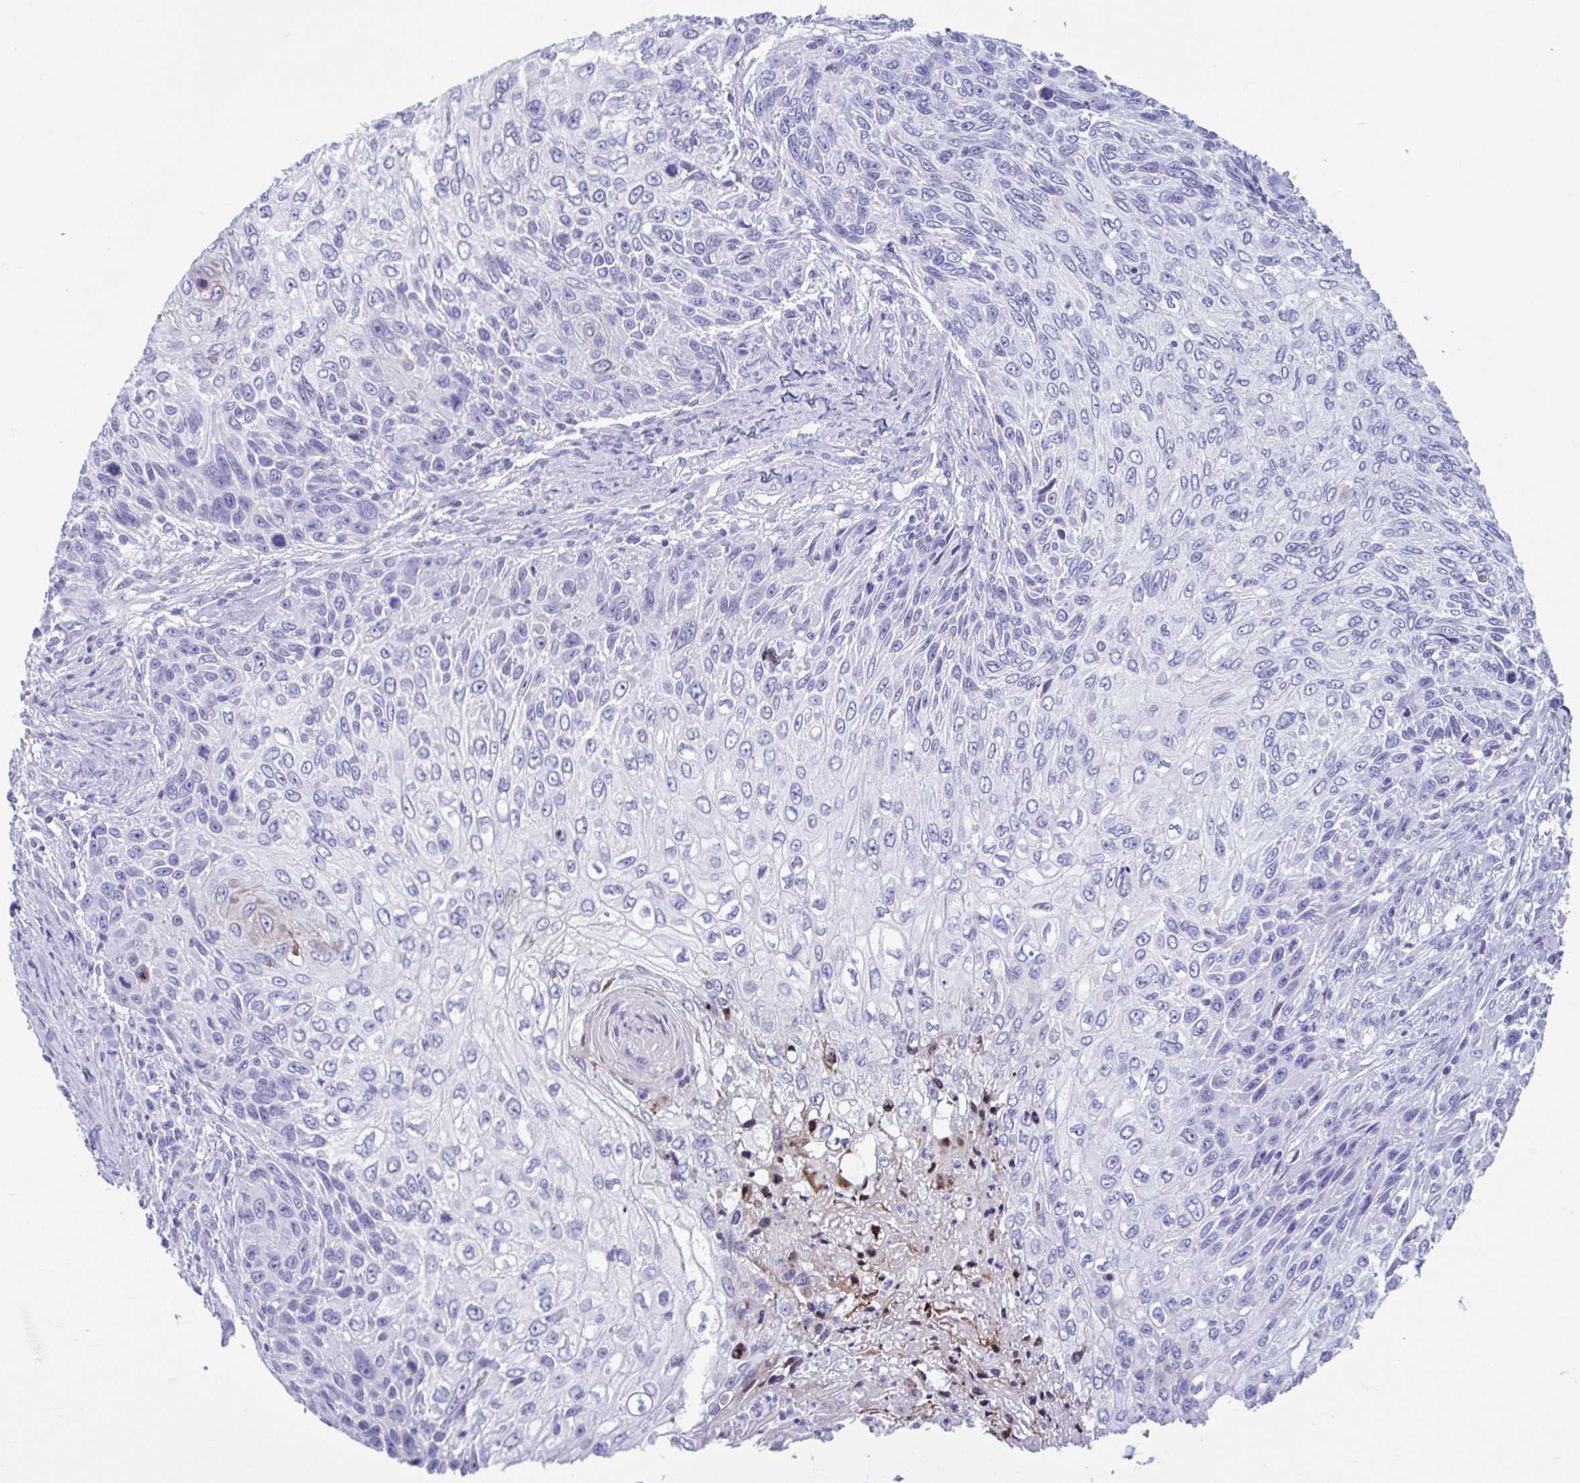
{"staining": {"intensity": "negative", "quantity": "none", "location": "none"}, "tissue": "skin cancer", "cell_type": "Tumor cells", "image_type": "cancer", "snomed": [{"axis": "morphology", "description": "Squamous cell carcinoma, NOS"}, {"axis": "topography", "description": "Skin"}], "caption": "Immunohistochemical staining of skin cancer (squamous cell carcinoma) exhibits no significant expression in tumor cells. Brightfield microscopy of IHC stained with DAB (3,3'-diaminobenzidine) (brown) and hematoxylin (blue), captured at high magnification.", "gene": "TCEAL3", "patient": {"sex": "male", "age": 92}}